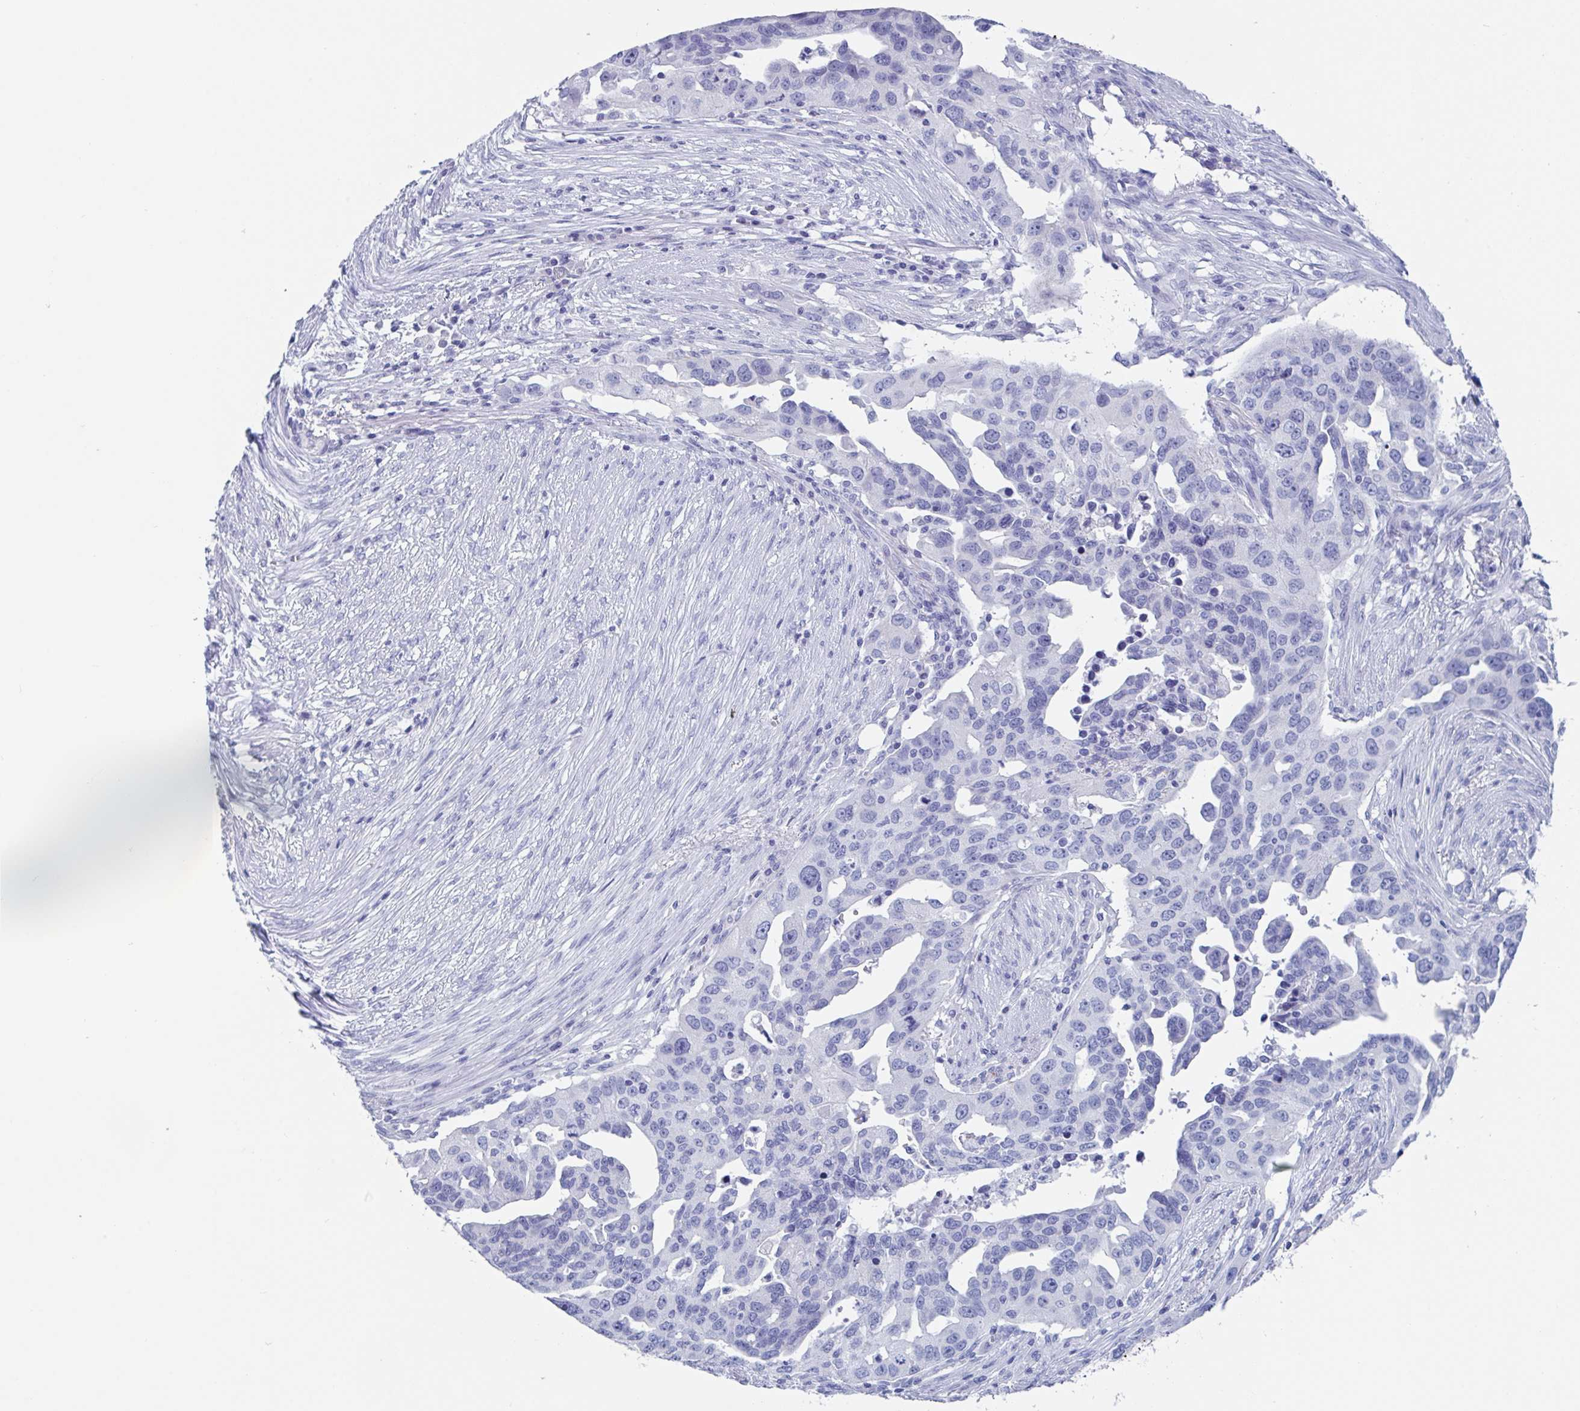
{"staining": {"intensity": "negative", "quantity": "none", "location": "none"}, "tissue": "ovarian cancer", "cell_type": "Tumor cells", "image_type": "cancer", "snomed": [{"axis": "morphology", "description": "Carcinoma, endometroid"}, {"axis": "morphology", "description": "Cystadenocarcinoma, serous, NOS"}, {"axis": "topography", "description": "Ovary"}], "caption": "DAB (3,3'-diaminobenzidine) immunohistochemical staining of human endometroid carcinoma (ovarian) reveals no significant expression in tumor cells.", "gene": "ZPBP", "patient": {"sex": "female", "age": 45}}